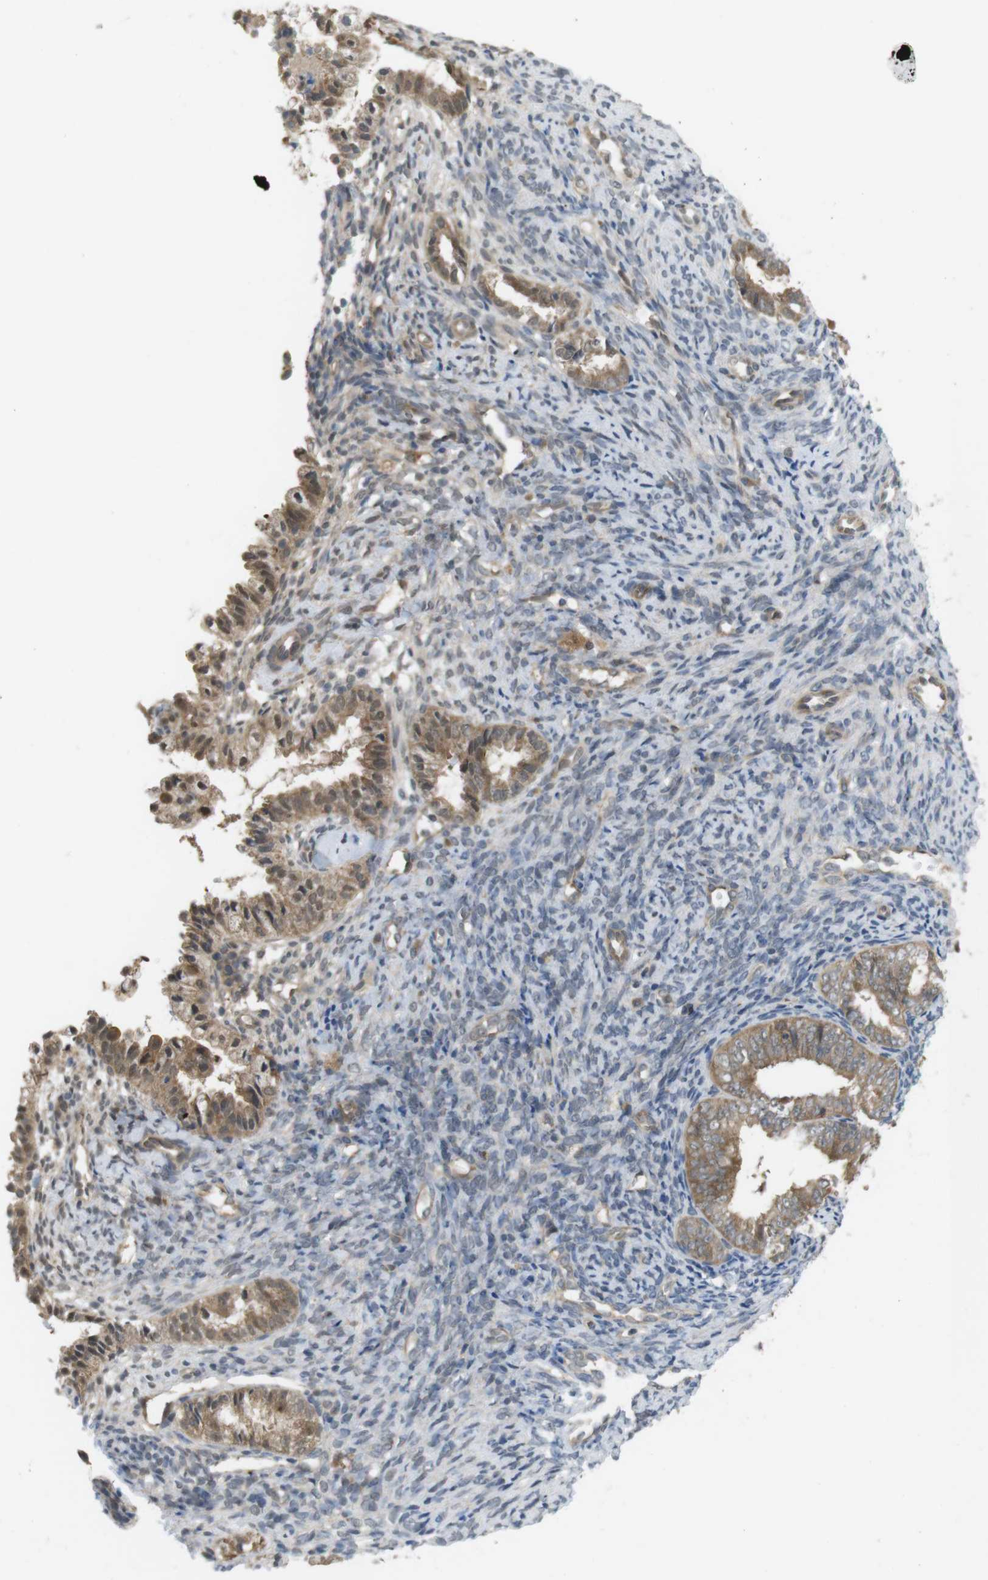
{"staining": {"intensity": "moderate", "quantity": ">75%", "location": "cytoplasmic/membranous"}, "tissue": "endometrial cancer", "cell_type": "Tumor cells", "image_type": "cancer", "snomed": [{"axis": "morphology", "description": "Adenocarcinoma, NOS"}, {"axis": "topography", "description": "Endometrium"}], "caption": "Brown immunohistochemical staining in endometrial cancer (adenocarcinoma) demonstrates moderate cytoplasmic/membranous staining in about >75% of tumor cells.", "gene": "RNF130", "patient": {"sex": "female", "age": 63}}